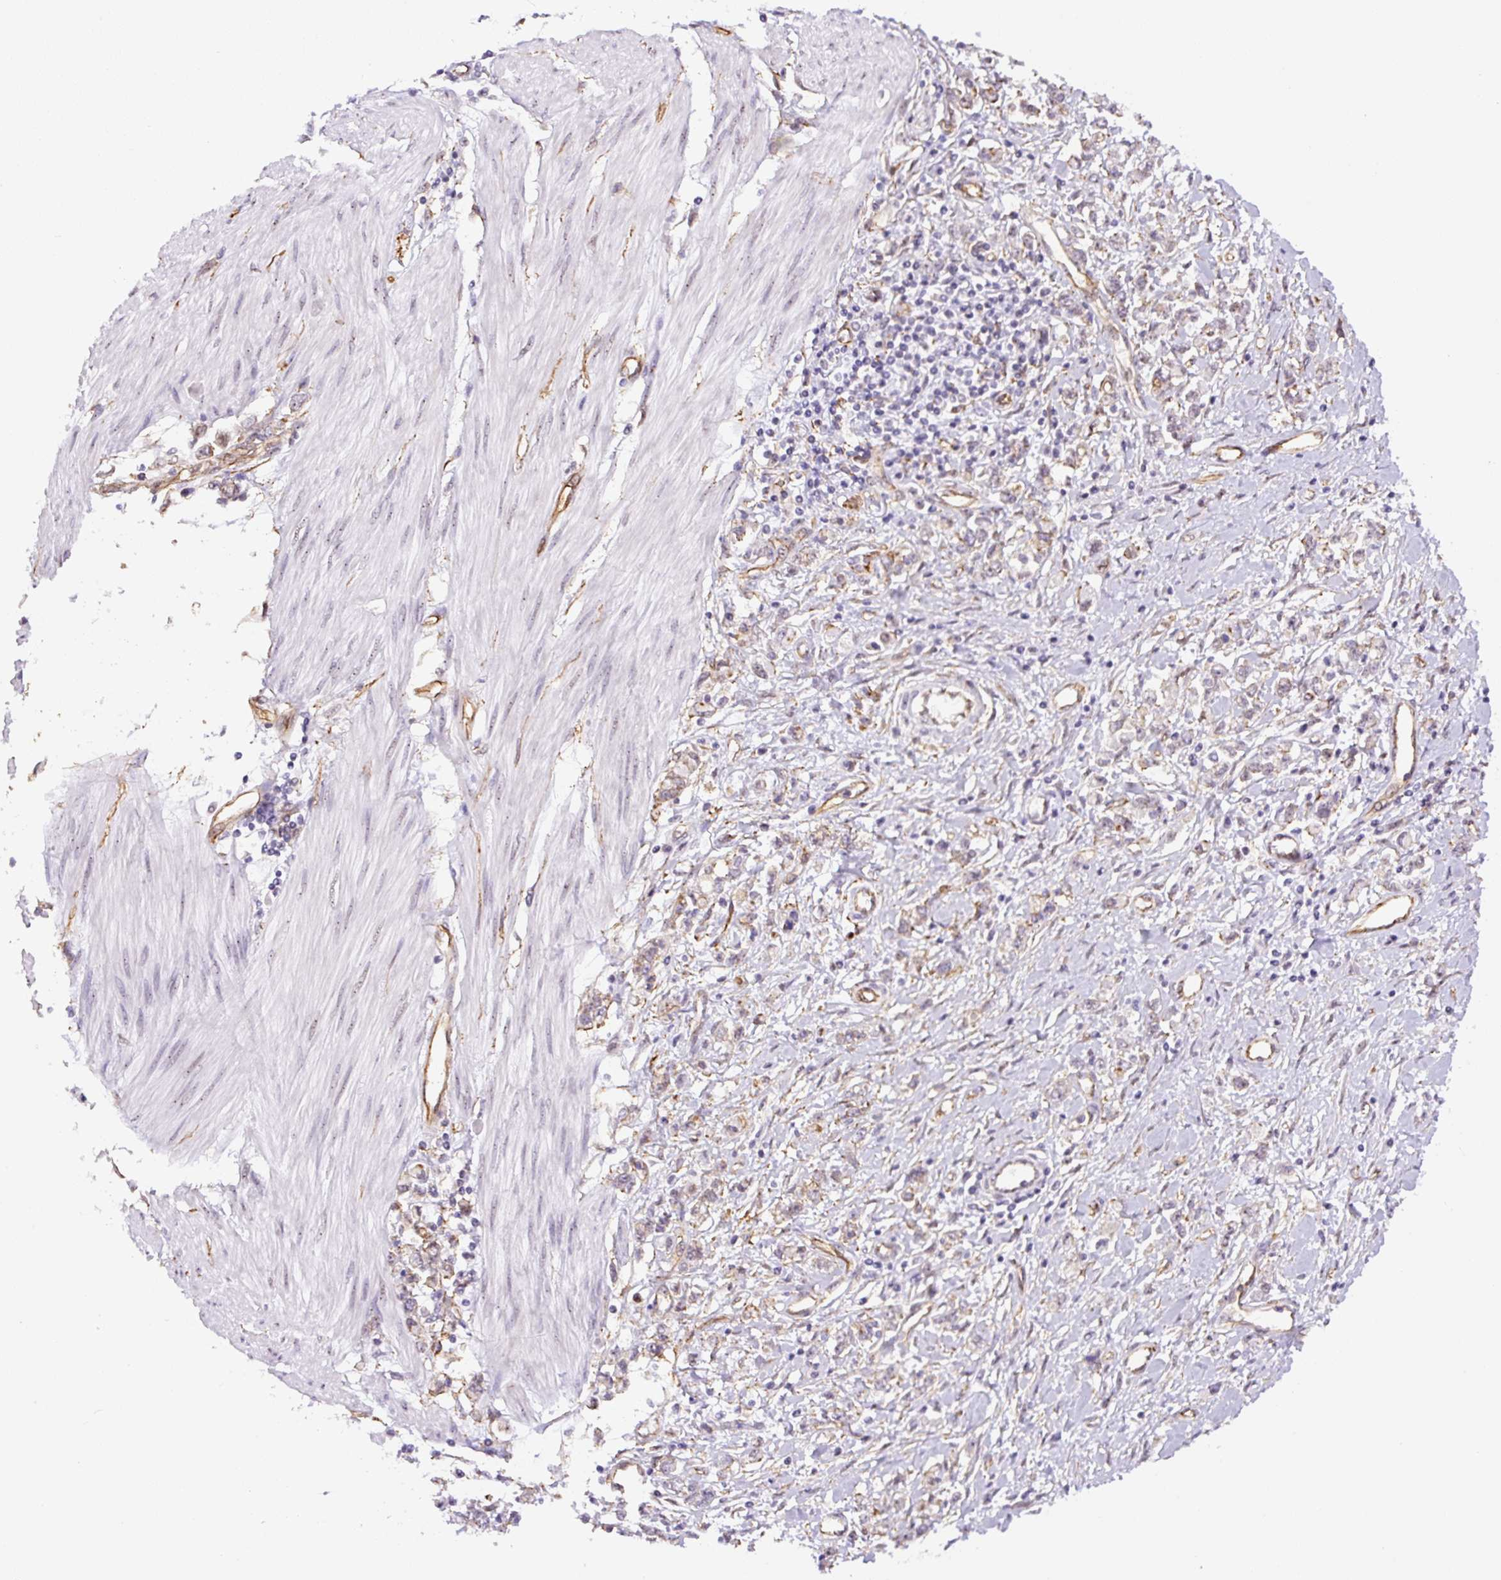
{"staining": {"intensity": "negative", "quantity": "none", "location": "none"}, "tissue": "stomach cancer", "cell_type": "Tumor cells", "image_type": "cancer", "snomed": [{"axis": "morphology", "description": "Adenocarcinoma, NOS"}, {"axis": "topography", "description": "Stomach"}], "caption": "A photomicrograph of human stomach adenocarcinoma is negative for staining in tumor cells.", "gene": "MYO5C", "patient": {"sex": "female", "age": 76}}